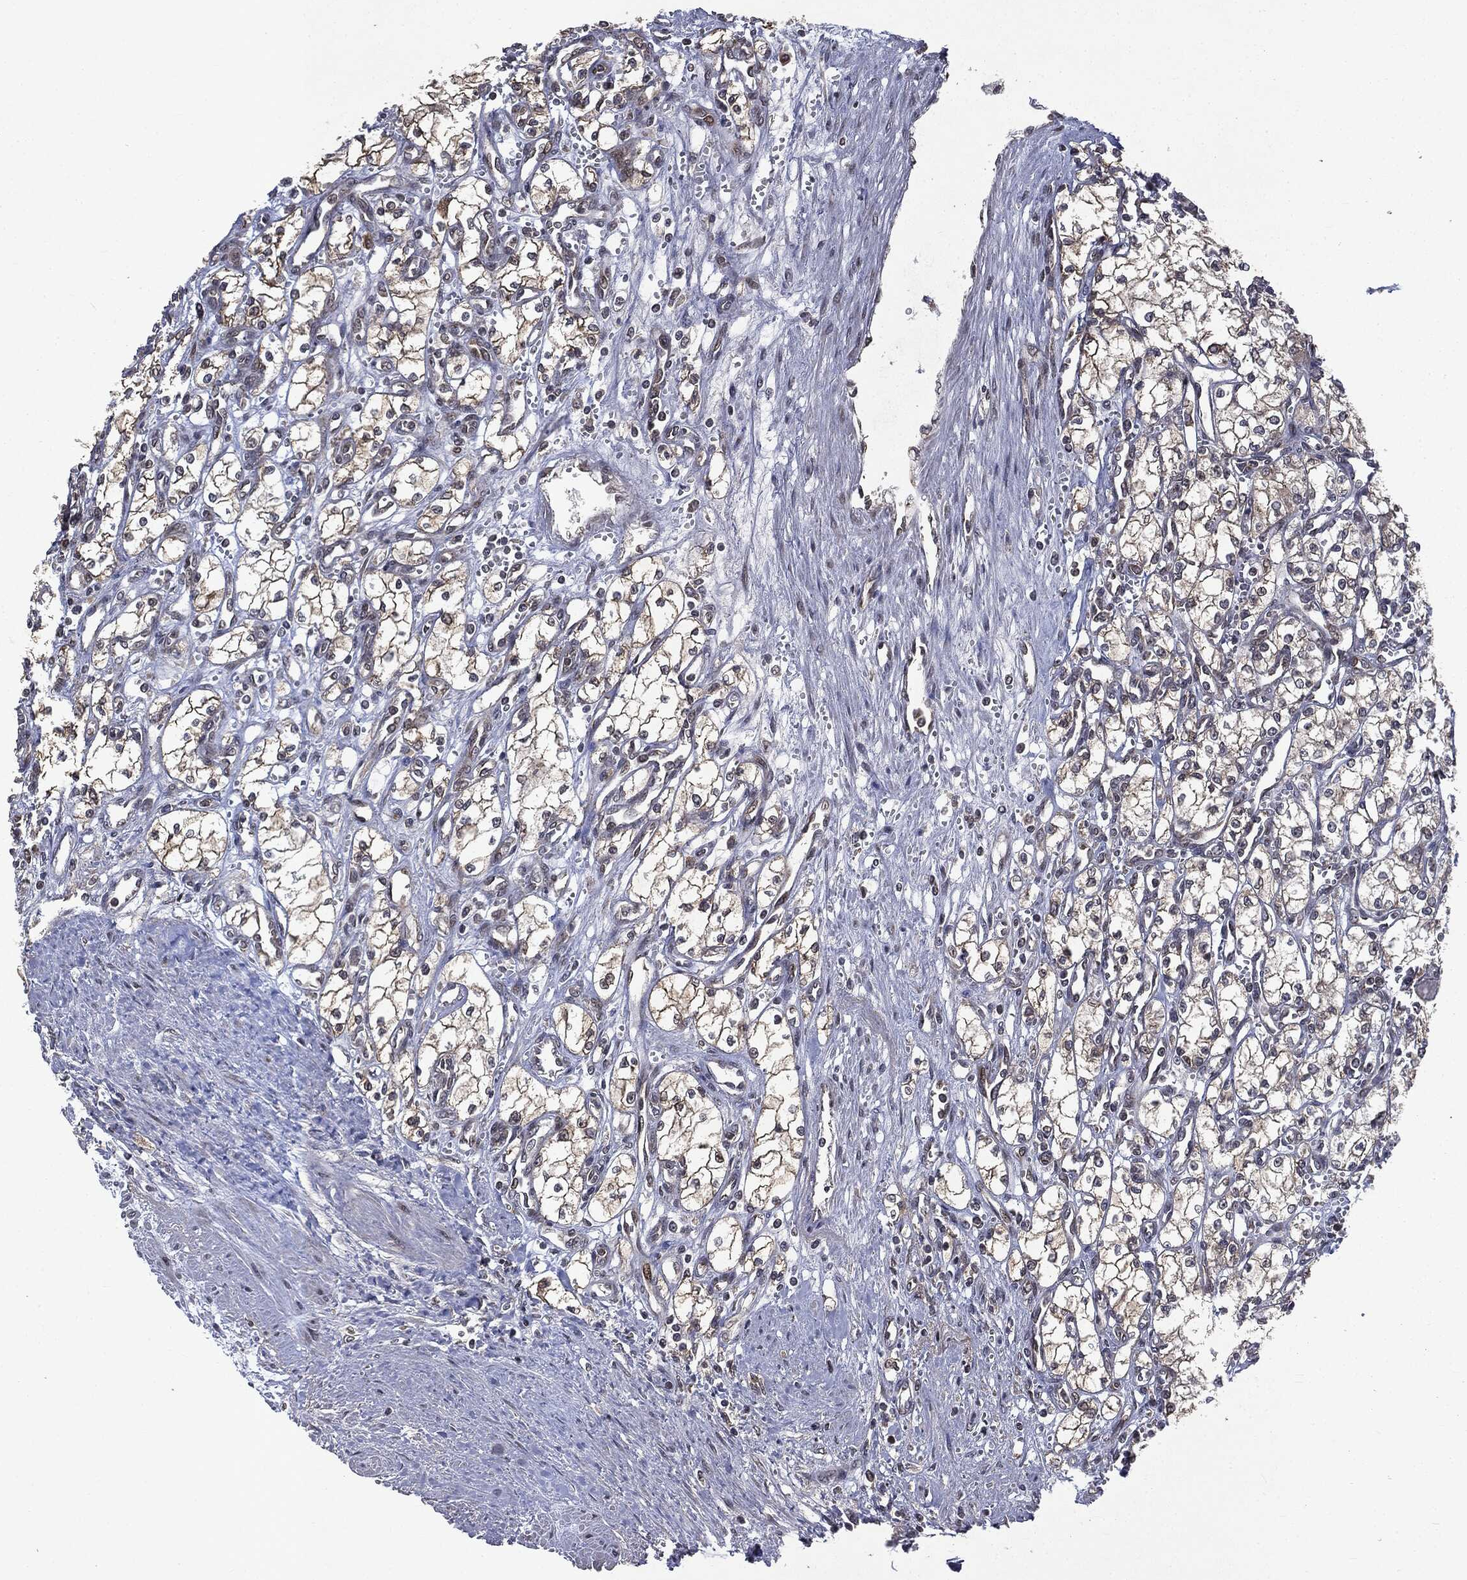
{"staining": {"intensity": "weak", "quantity": ">75%", "location": "cytoplasmic/membranous"}, "tissue": "renal cancer", "cell_type": "Tumor cells", "image_type": "cancer", "snomed": [{"axis": "morphology", "description": "Adenocarcinoma, NOS"}, {"axis": "topography", "description": "Kidney"}], "caption": "High-magnification brightfield microscopy of renal adenocarcinoma stained with DAB (3,3'-diaminobenzidine) (brown) and counterstained with hematoxylin (blue). tumor cells exhibit weak cytoplasmic/membranous staining is identified in about>75% of cells.", "gene": "PLPPR2", "patient": {"sex": "male", "age": 59}}